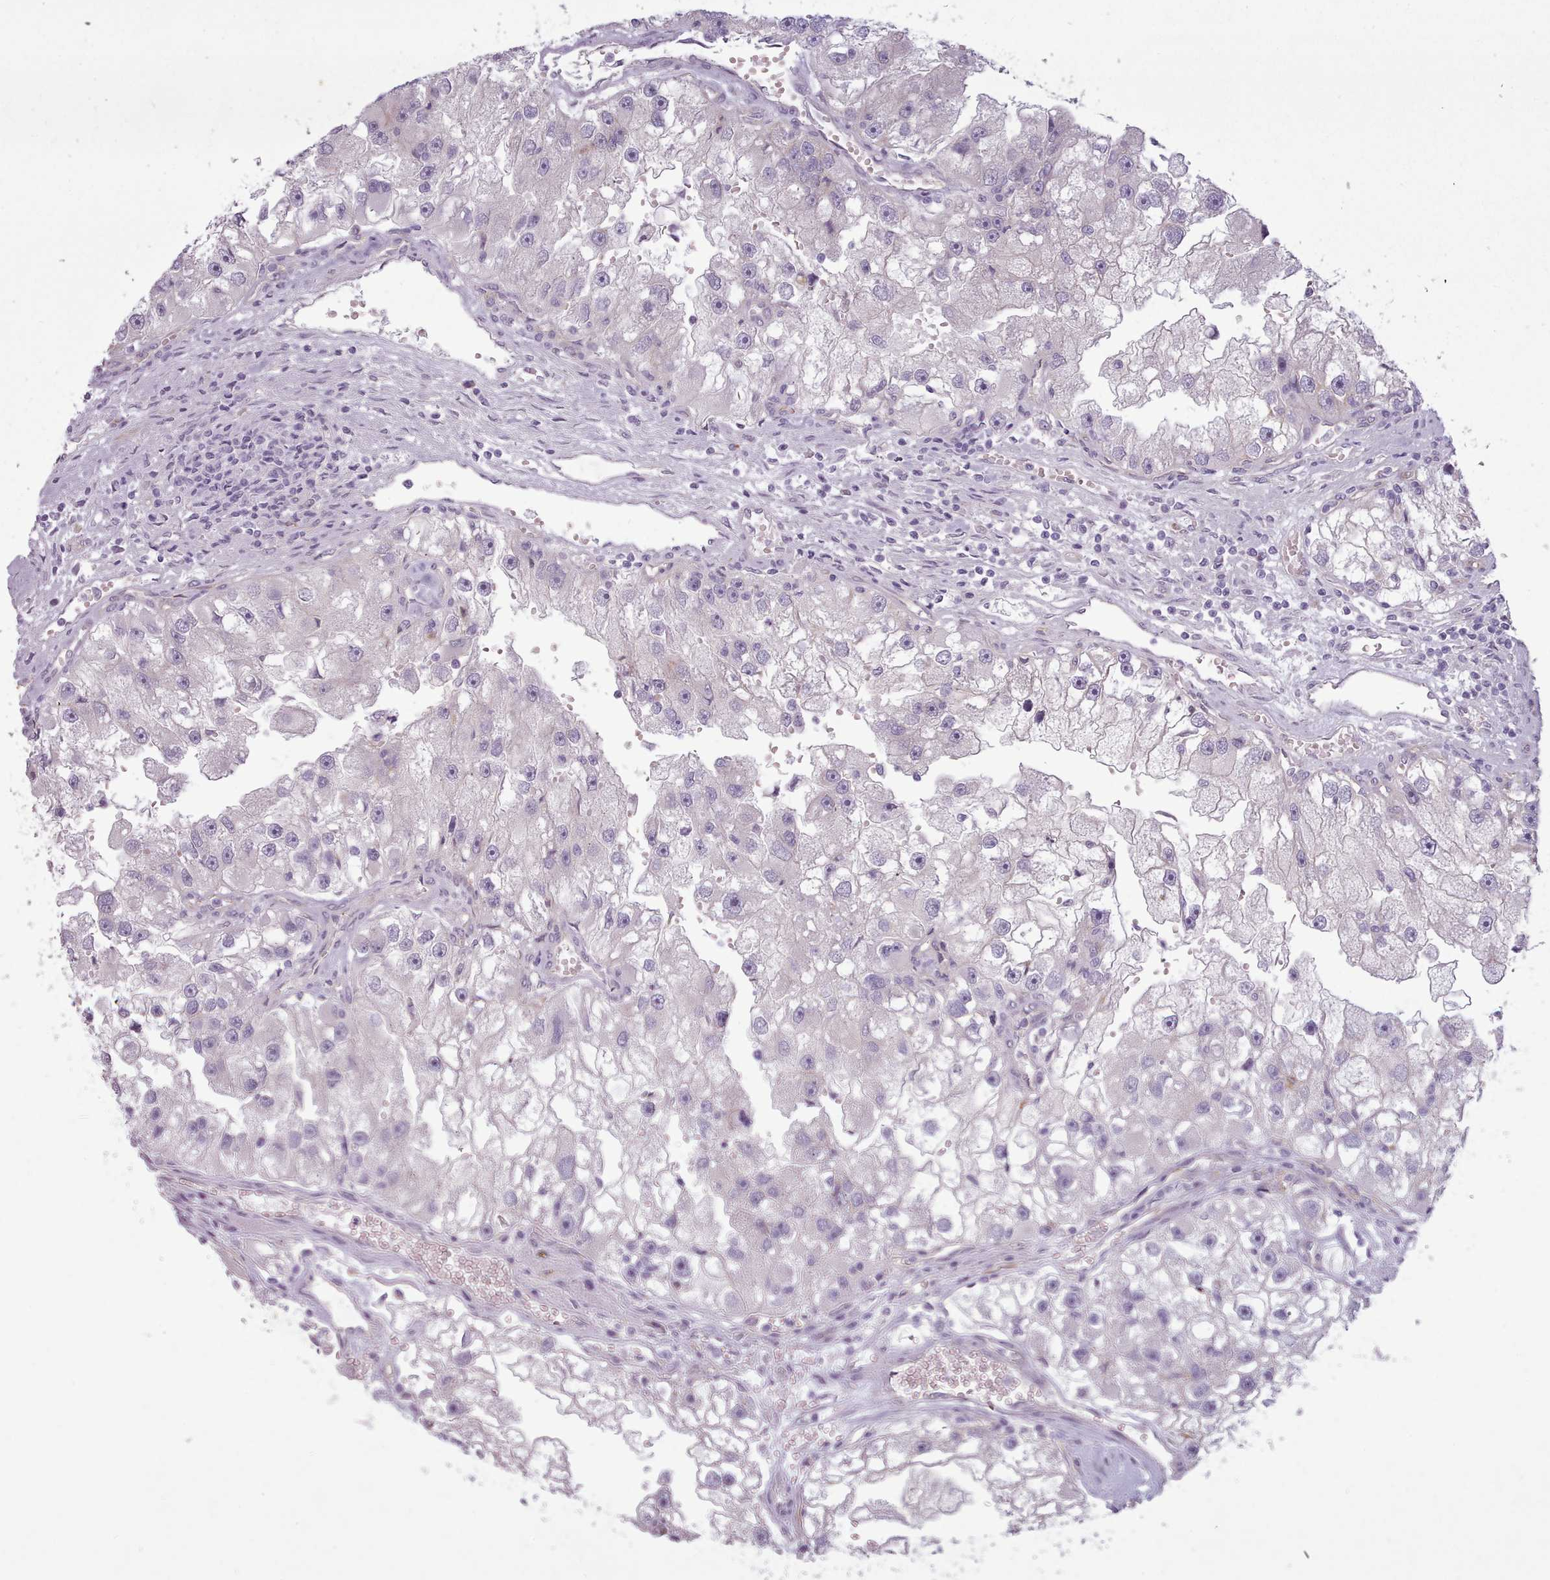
{"staining": {"intensity": "negative", "quantity": "none", "location": "none"}, "tissue": "renal cancer", "cell_type": "Tumor cells", "image_type": "cancer", "snomed": [{"axis": "morphology", "description": "Adenocarcinoma, NOS"}, {"axis": "topography", "description": "Kidney"}], "caption": "DAB immunohistochemical staining of human renal cancer (adenocarcinoma) reveals no significant positivity in tumor cells.", "gene": "PLD4", "patient": {"sex": "male", "age": 63}}